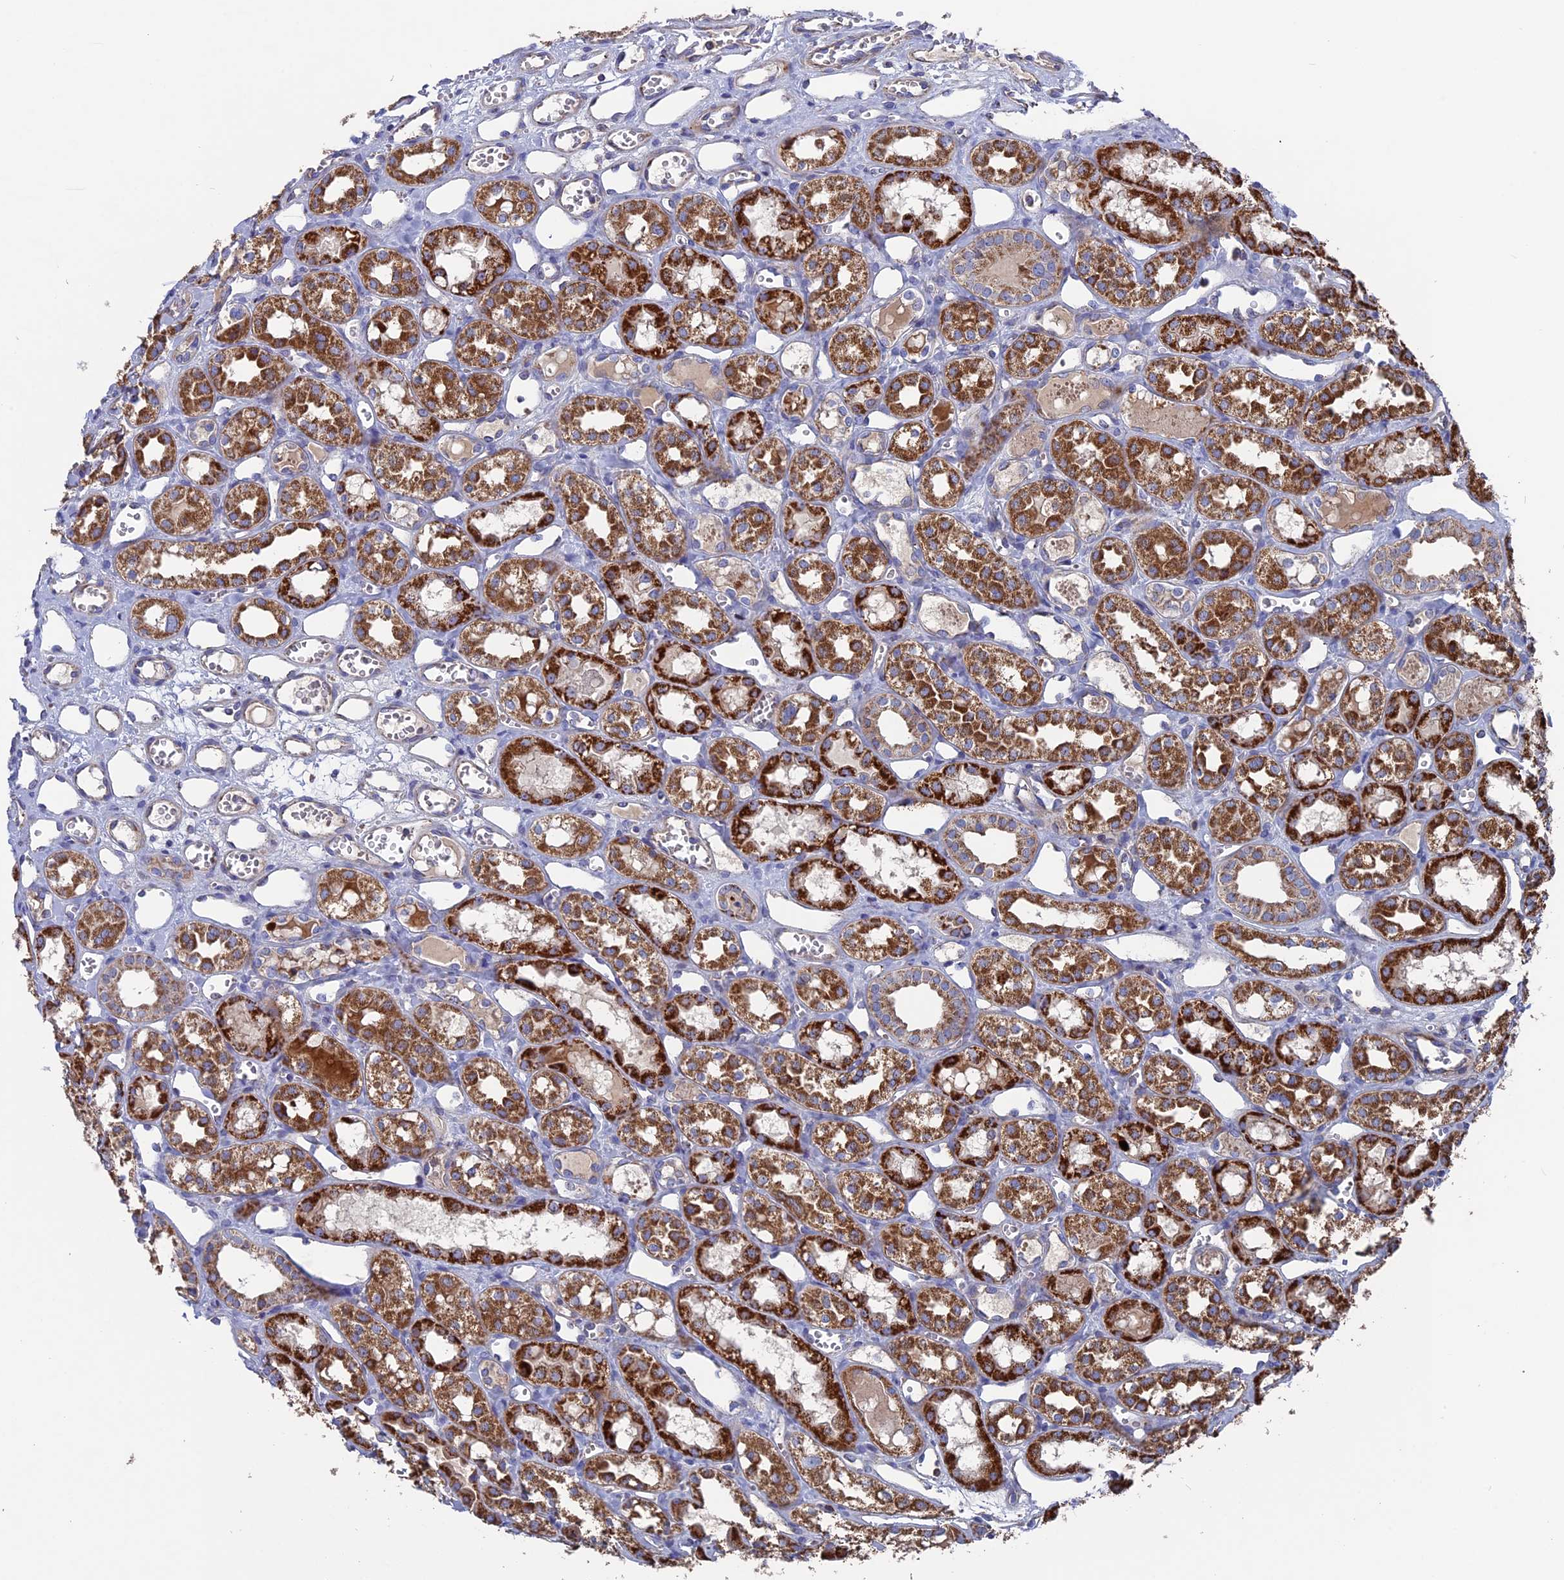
{"staining": {"intensity": "weak", "quantity": "<25%", "location": "cytoplasmic/membranous"}, "tissue": "kidney", "cell_type": "Cells in glomeruli", "image_type": "normal", "snomed": [{"axis": "morphology", "description": "Normal tissue, NOS"}, {"axis": "topography", "description": "Kidney"}], "caption": "IHC of unremarkable kidney displays no expression in cells in glomeruli. (Stains: DAB (3,3'-diaminobenzidine) immunohistochemistry (IHC) with hematoxylin counter stain, Microscopy: brightfield microscopy at high magnification).", "gene": "TGFA", "patient": {"sex": "male", "age": 16}}